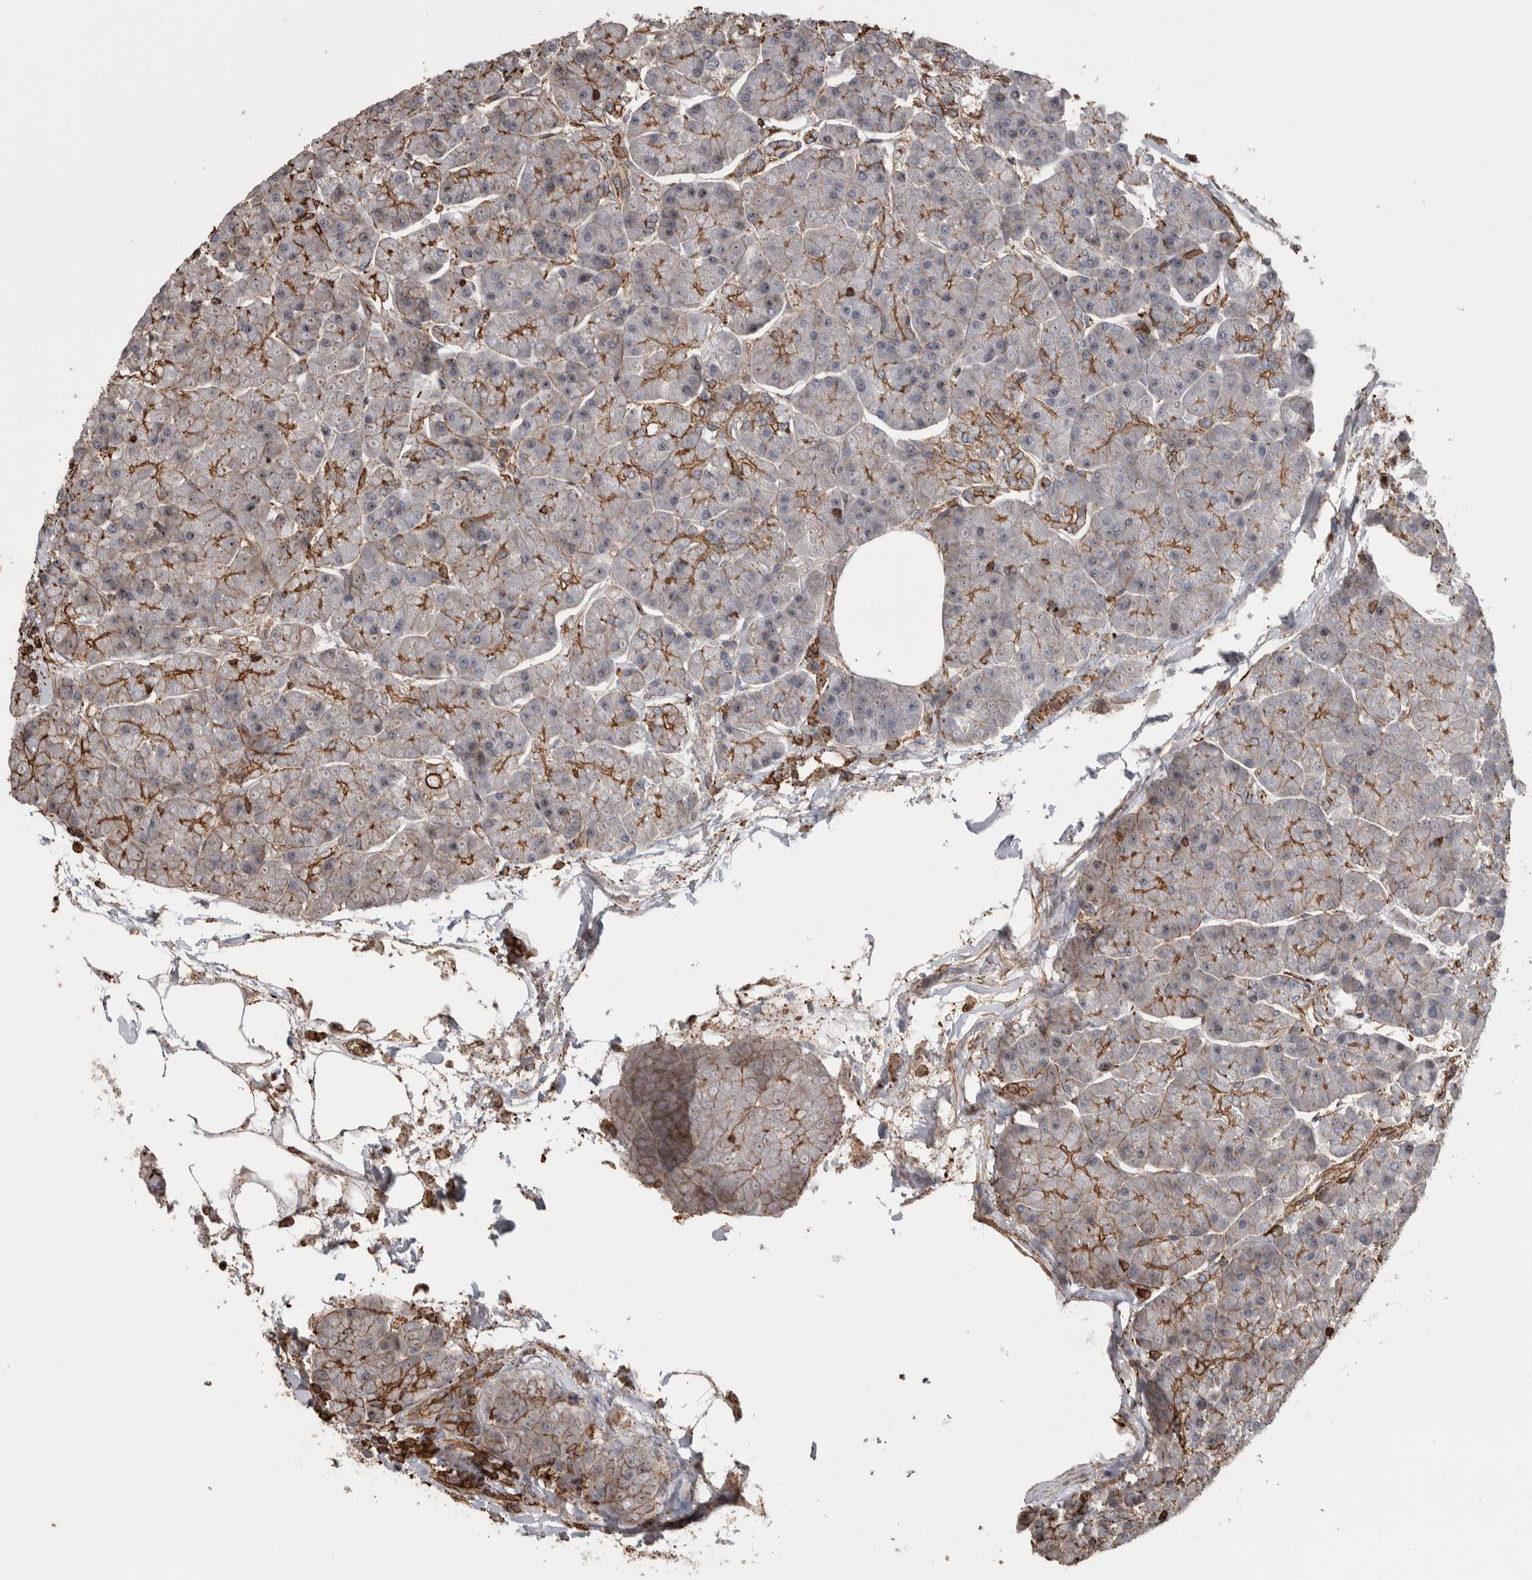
{"staining": {"intensity": "moderate", "quantity": ">75%", "location": "cytoplasmic/membranous"}, "tissue": "pancreas", "cell_type": "Exocrine glandular cells", "image_type": "normal", "snomed": [{"axis": "morphology", "description": "Normal tissue, NOS"}, {"axis": "topography", "description": "Pancreas"}], "caption": "Immunohistochemistry (IHC) photomicrograph of benign pancreas stained for a protein (brown), which exhibits medium levels of moderate cytoplasmic/membranous staining in approximately >75% of exocrine glandular cells.", "gene": "ENPP2", "patient": {"sex": "female", "age": 70}}